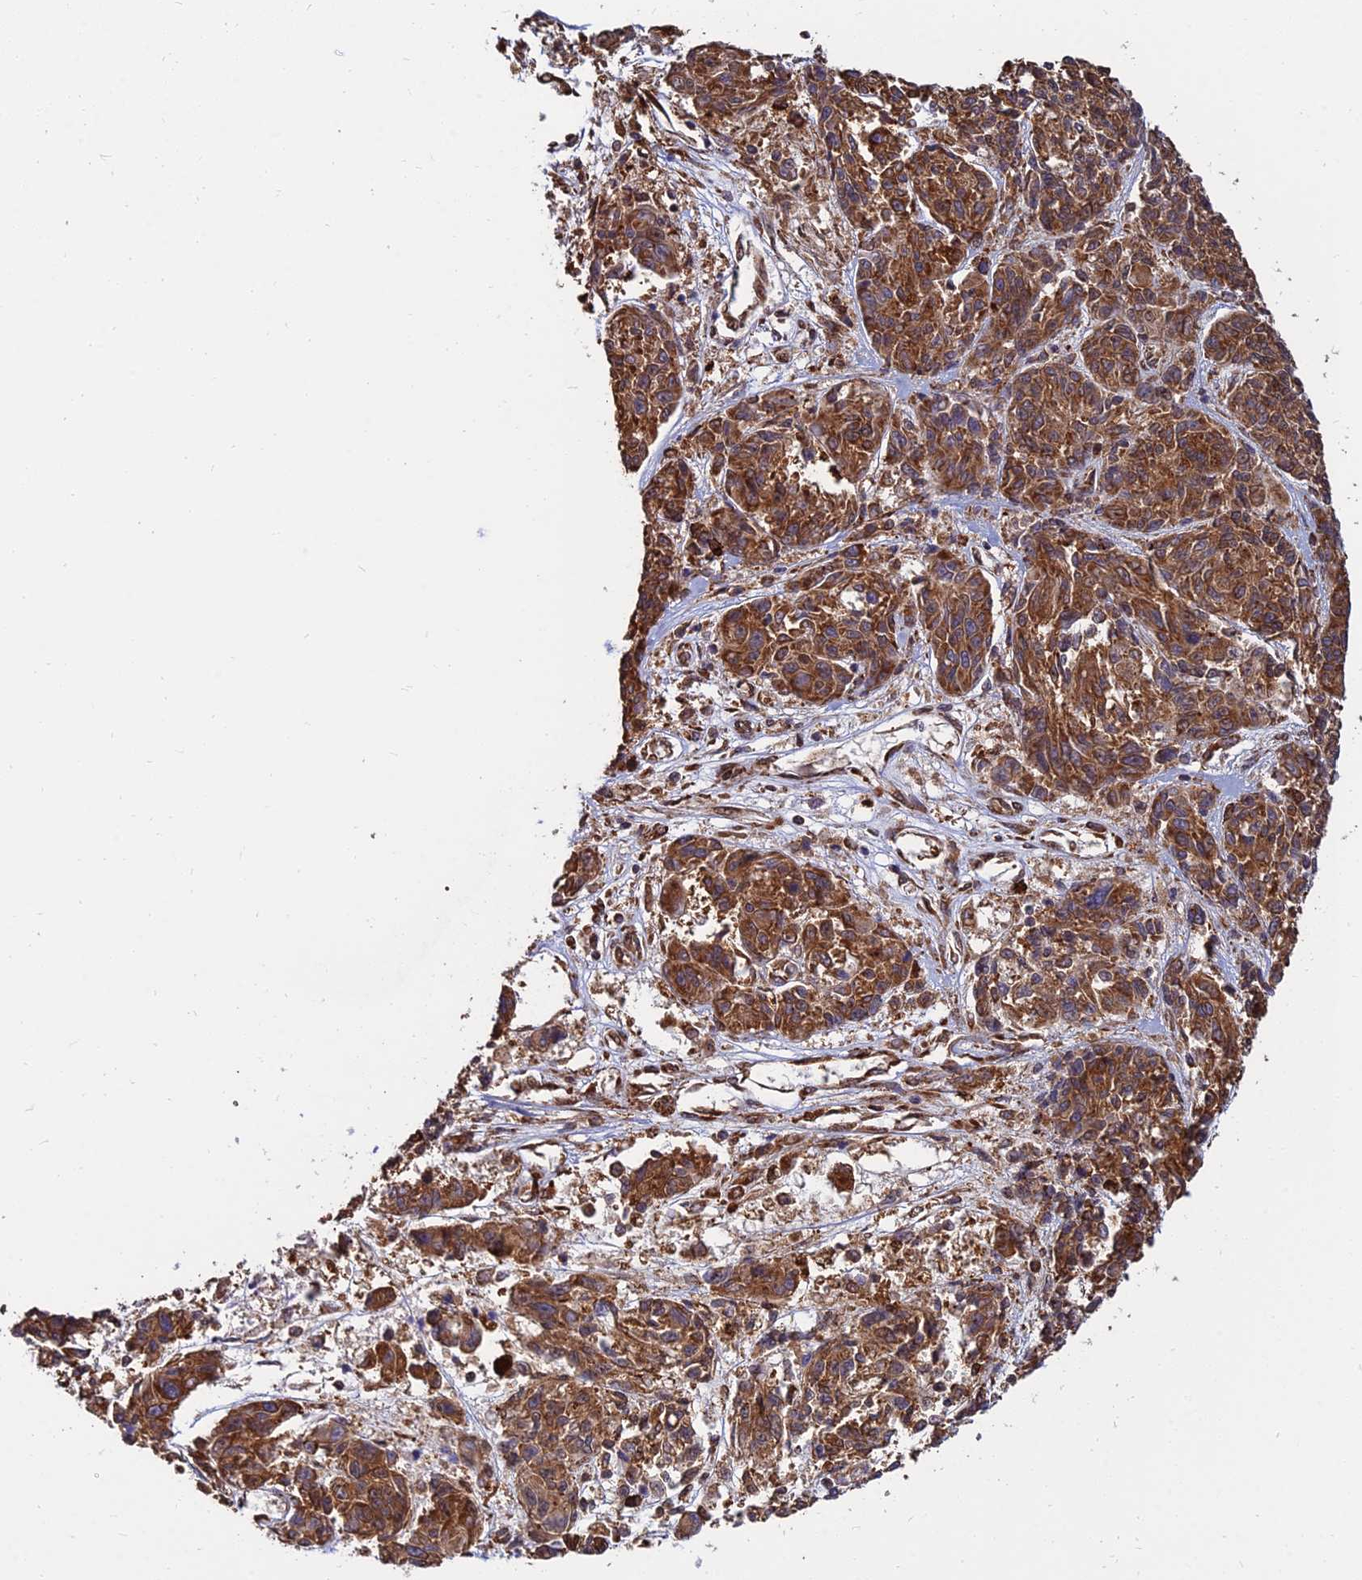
{"staining": {"intensity": "strong", "quantity": ">75%", "location": "cytoplasmic/membranous"}, "tissue": "melanoma", "cell_type": "Tumor cells", "image_type": "cancer", "snomed": [{"axis": "morphology", "description": "Malignant melanoma, NOS"}, {"axis": "topography", "description": "Skin"}], "caption": "Malignant melanoma stained for a protein demonstrates strong cytoplasmic/membranous positivity in tumor cells.", "gene": "CCT6B", "patient": {"sex": "male", "age": 53}}